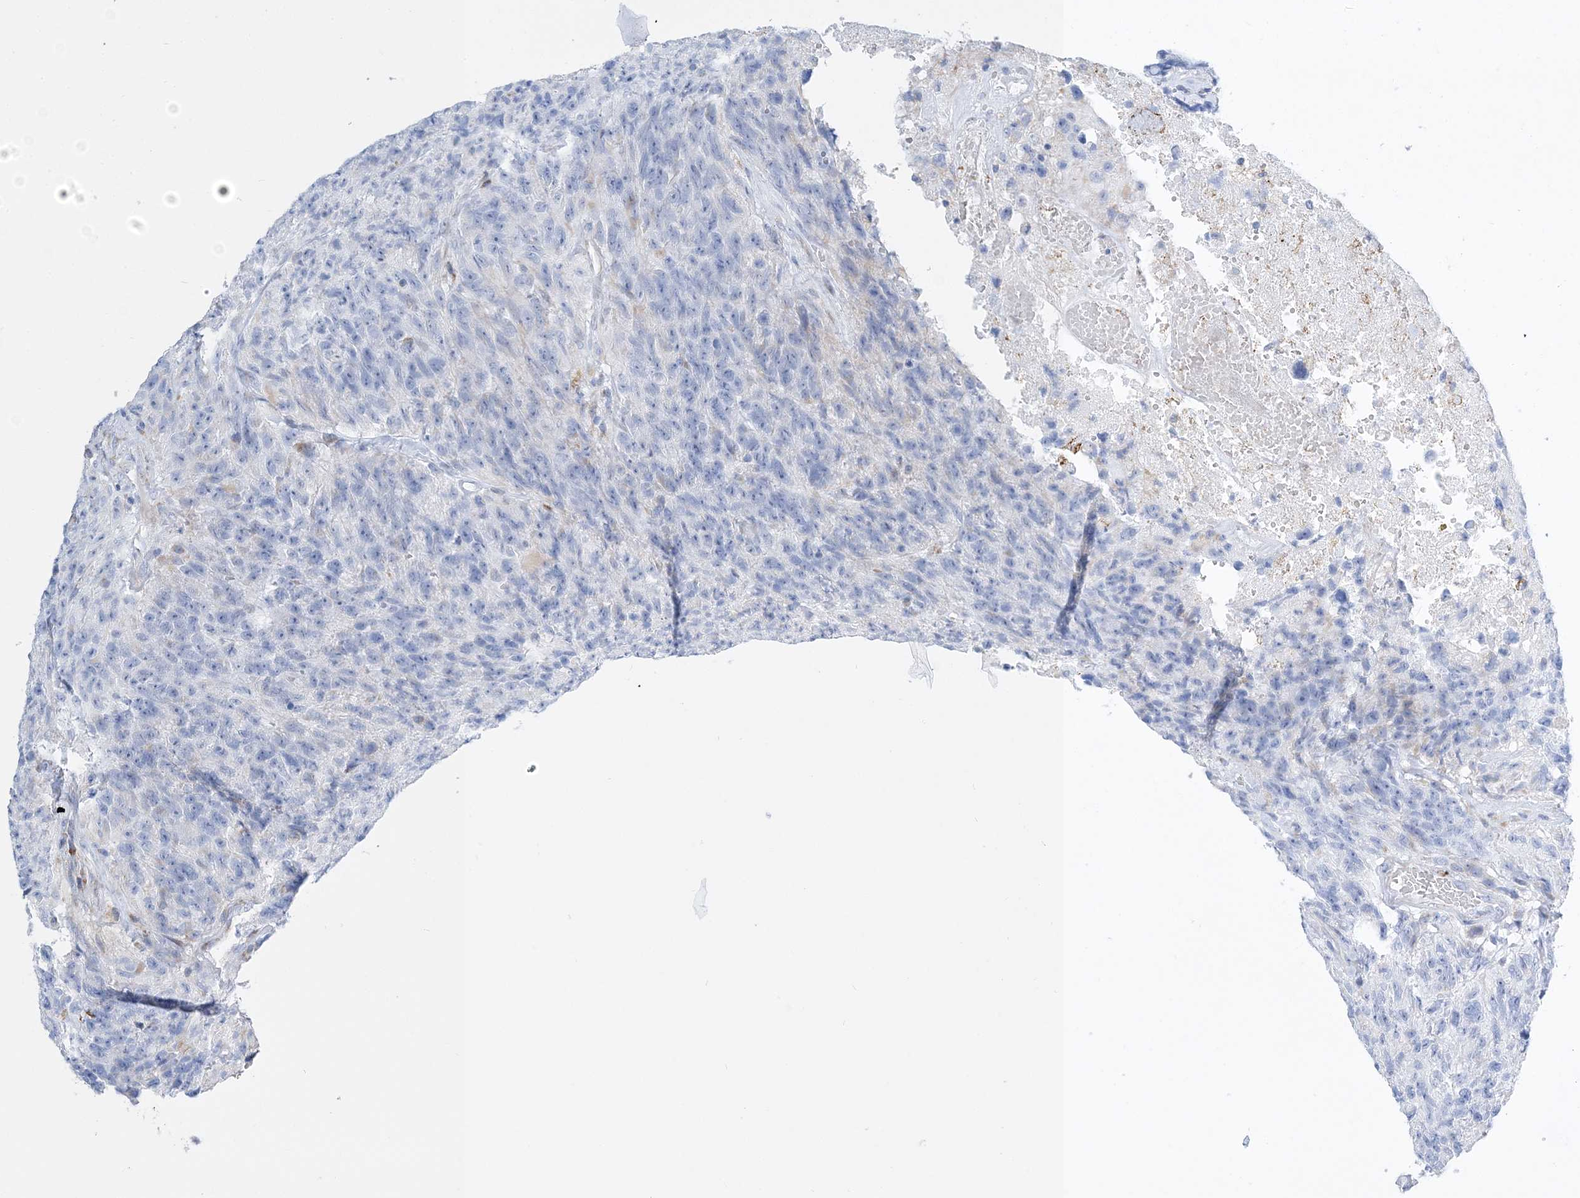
{"staining": {"intensity": "negative", "quantity": "none", "location": "none"}, "tissue": "glioma", "cell_type": "Tumor cells", "image_type": "cancer", "snomed": [{"axis": "morphology", "description": "Glioma, malignant, High grade"}, {"axis": "topography", "description": "Brain"}], "caption": "Tumor cells show no significant positivity in high-grade glioma (malignant).", "gene": "TSPYL6", "patient": {"sex": "male", "age": 69}}